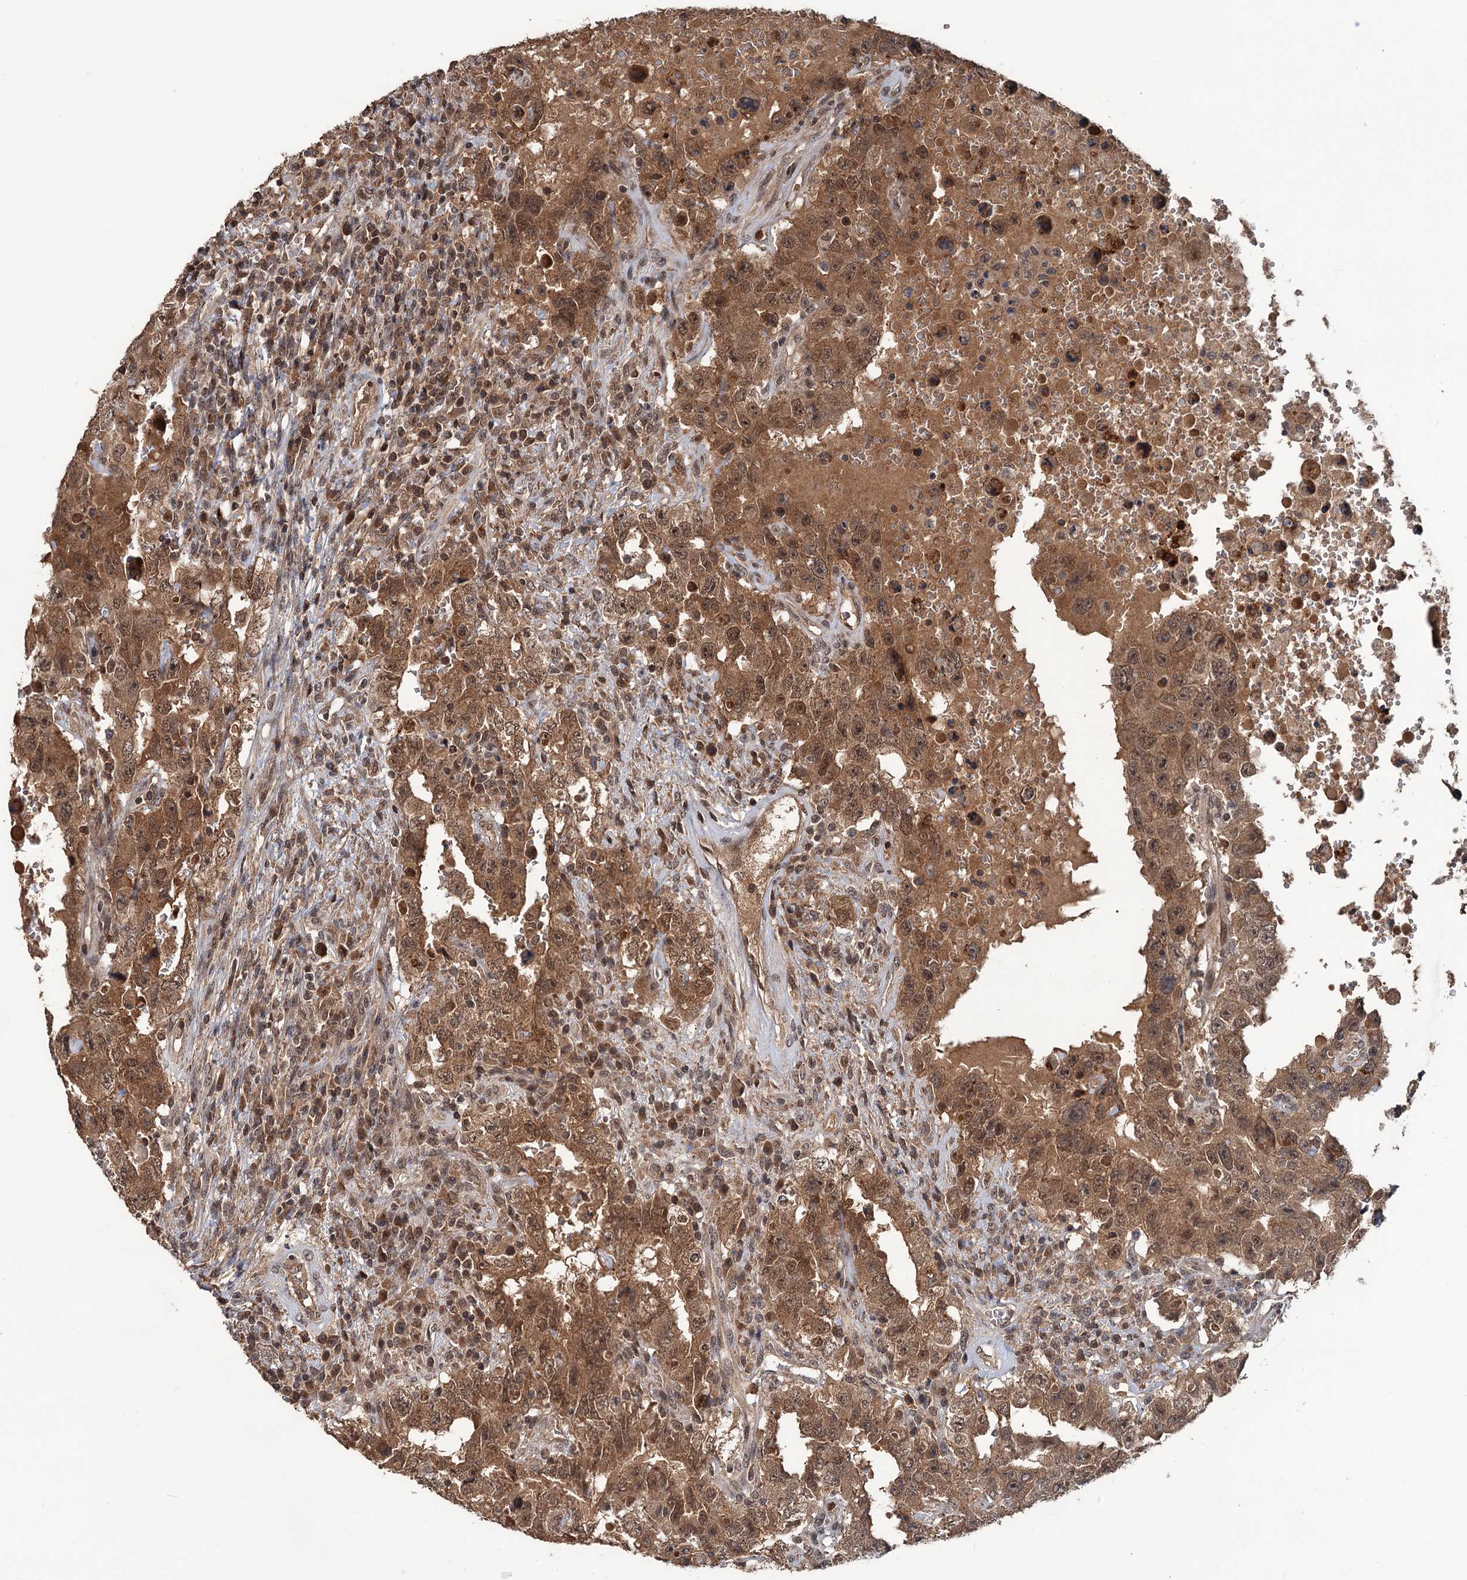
{"staining": {"intensity": "moderate", "quantity": ">75%", "location": "cytoplasmic/membranous,nuclear"}, "tissue": "testis cancer", "cell_type": "Tumor cells", "image_type": "cancer", "snomed": [{"axis": "morphology", "description": "Carcinoma, Embryonal, NOS"}, {"axis": "topography", "description": "Testis"}], "caption": "Moderate cytoplasmic/membranous and nuclear expression for a protein is seen in approximately >75% of tumor cells of embryonal carcinoma (testis) using immunohistochemistry.", "gene": "KANSL2", "patient": {"sex": "male", "age": 26}}